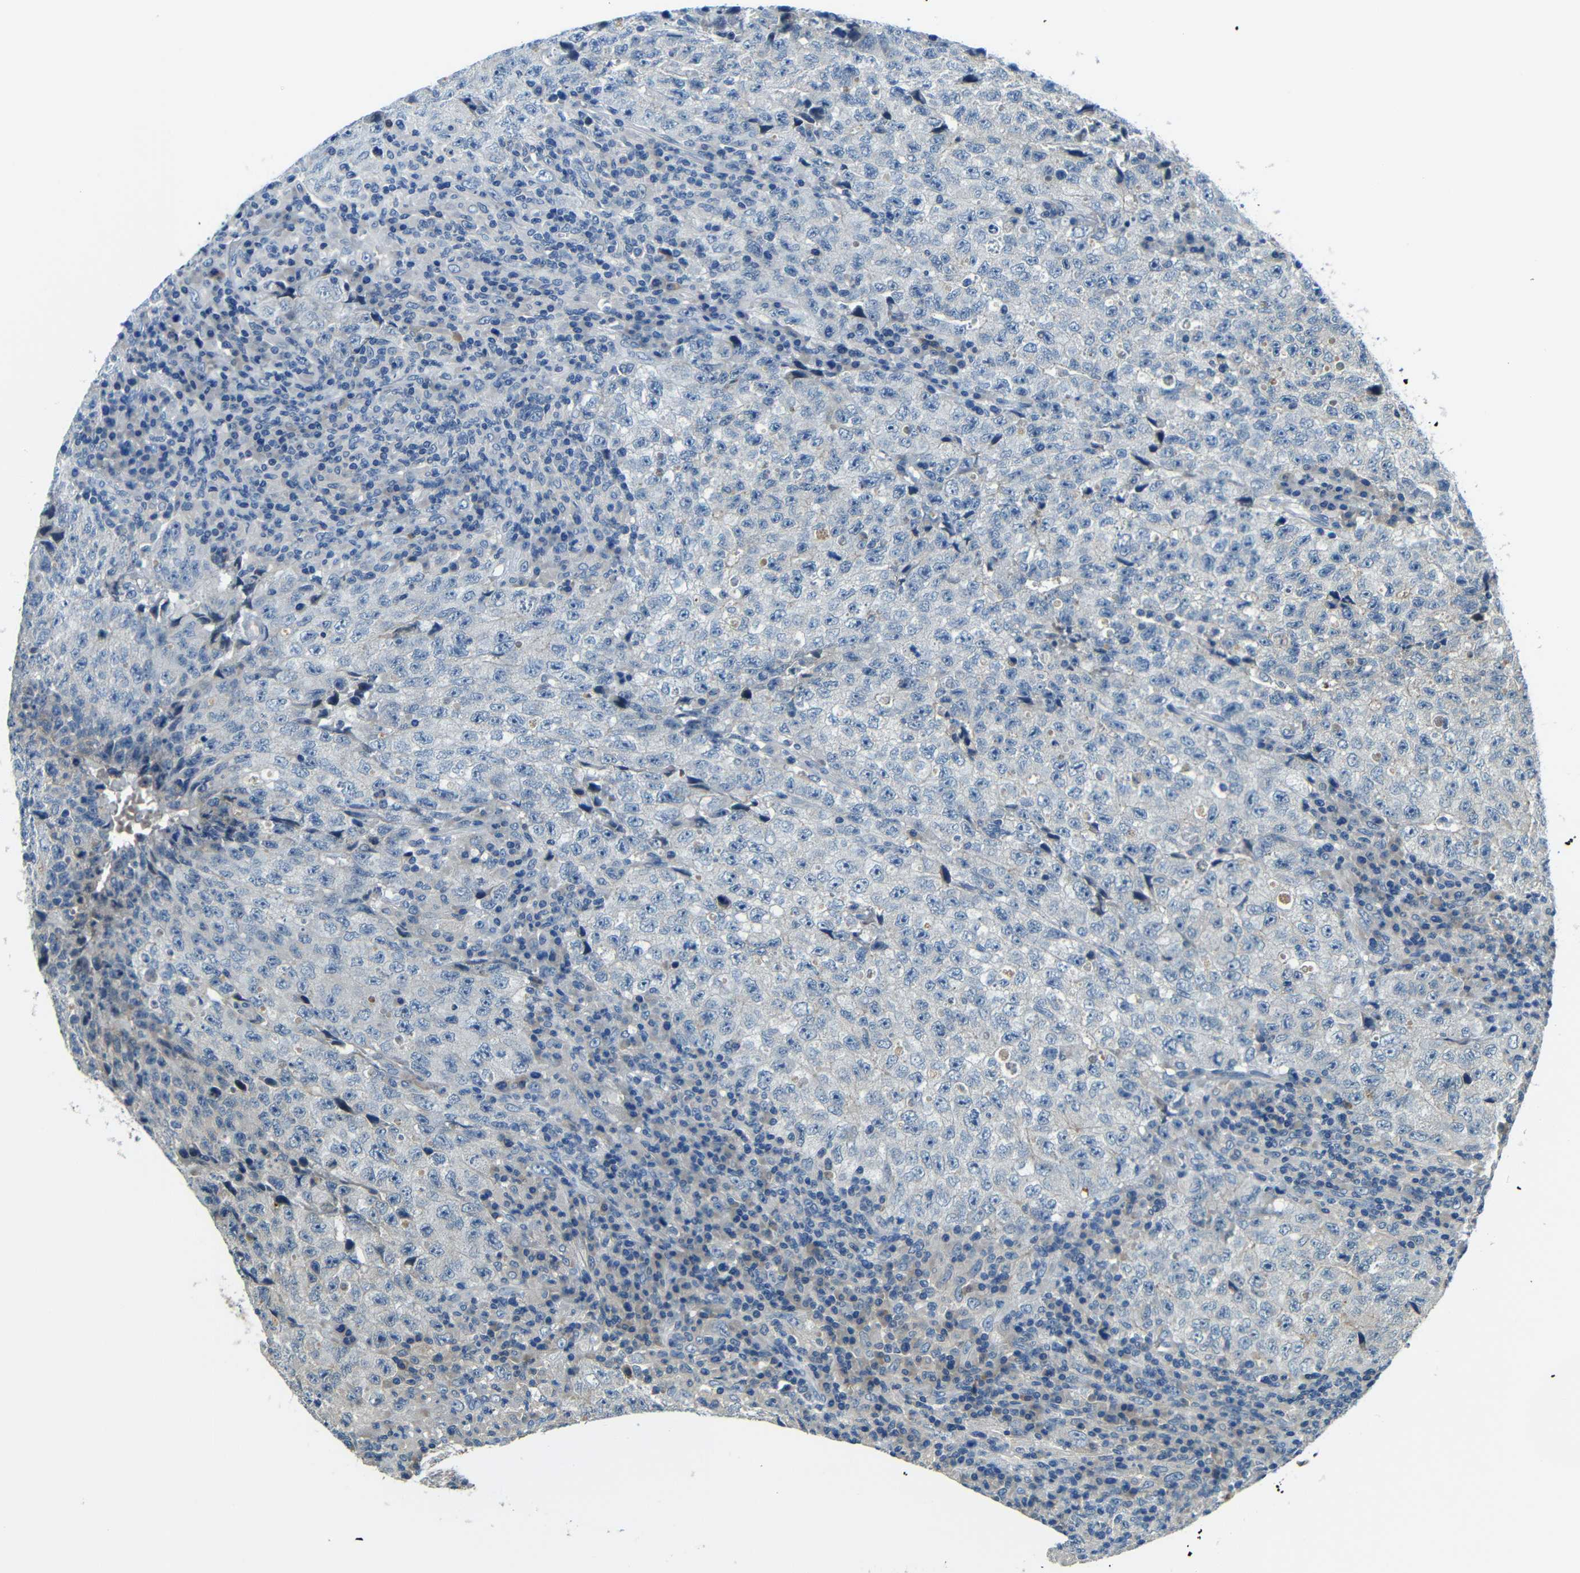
{"staining": {"intensity": "negative", "quantity": "none", "location": "none"}, "tissue": "testis cancer", "cell_type": "Tumor cells", "image_type": "cancer", "snomed": [{"axis": "morphology", "description": "Necrosis, NOS"}, {"axis": "morphology", "description": "Carcinoma, Embryonal, NOS"}, {"axis": "topography", "description": "Testis"}], "caption": "A histopathology image of human embryonal carcinoma (testis) is negative for staining in tumor cells.", "gene": "FNDC3A", "patient": {"sex": "male", "age": 19}}